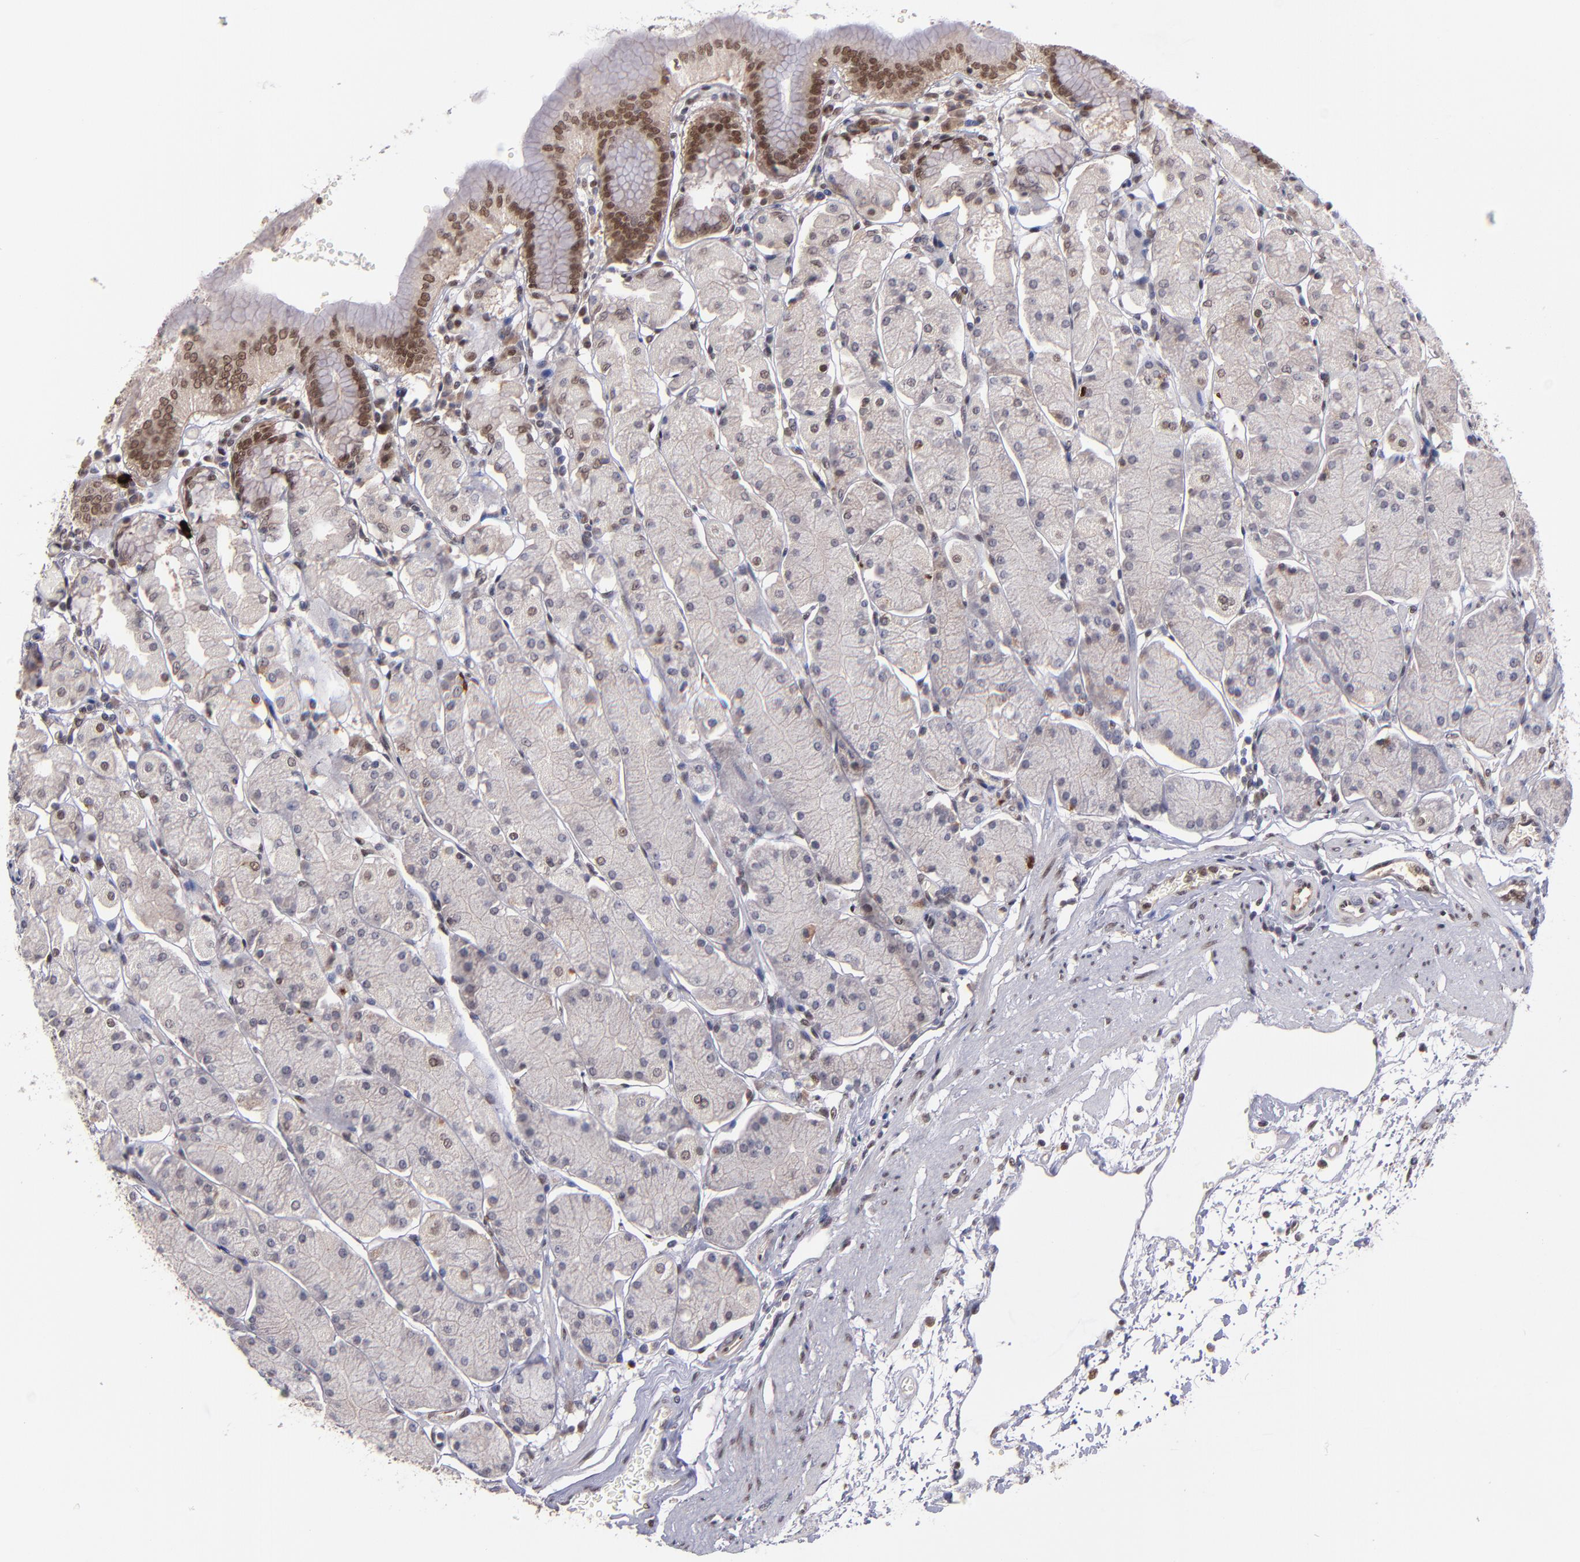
{"staining": {"intensity": "moderate", "quantity": "25%-75%", "location": "cytoplasmic/membranous,nuclear"}, "tissue": "stomach", "cell_type": "Glandular cells", "image_type": "normal", "snomed": [{"axis": "morphology", "description": "Normal tissue, NOS"}, {"axis": "topography", "description": "Stomach, upper"}, {"axis": "topography", "description": "Stomach"}], "caption": "This photomicrograph displays unremarkable stomach stained with immunohistochemistry (IHC) to label a protein in brown. The cytoplasmic/membranous,nuclear of glandular cells show moderate positivity for the protein. Nuclei are counter-stained blue.", "gene": "EP300", "patient": {"sex": "male", "age": 76}}